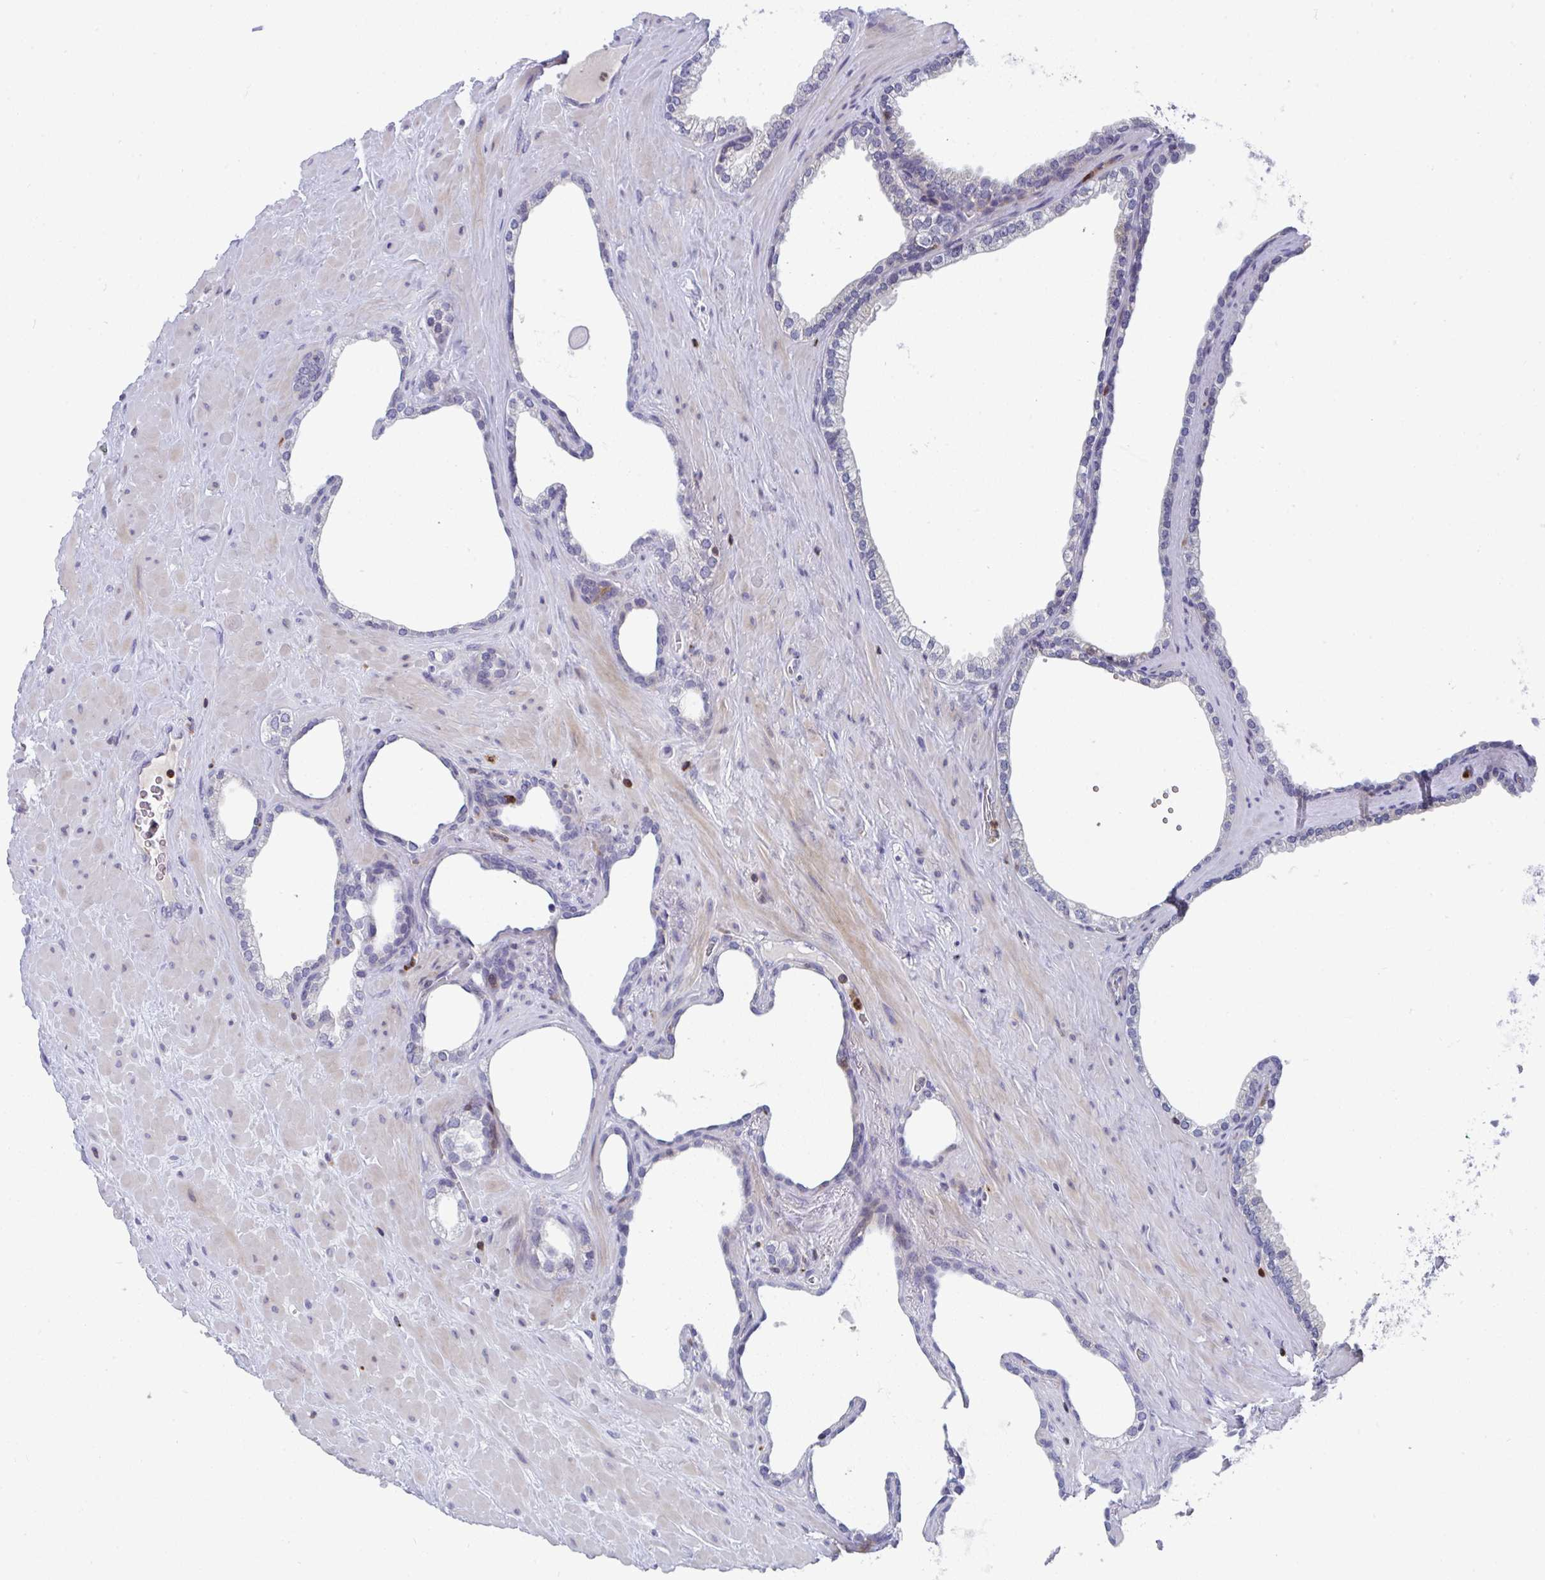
{"staining": {"intensity": "negative", "quantity": "none", "location": "none"}, "tissue": "prostate cancer", "cell_type": "Tumor cells", "image_type": "cancer", "snomed": [{"axis": "morphology", "description": "Adenocarcinoma, High grade"}, {"axis": "topography", "description": "Prostate"}], "caption": "IHC histopathology image of neoplastic tissue: prostate cancer (adenocarcinoma (high-grade)) stained with DAB displays no significant protein positivity in tumor cells. The staining is performed using DAB brown chromogen with nuclei counter-stained in using hematoxylin.", "gene": "AOC2", "patient": {"sex": "male", "age": 68}}